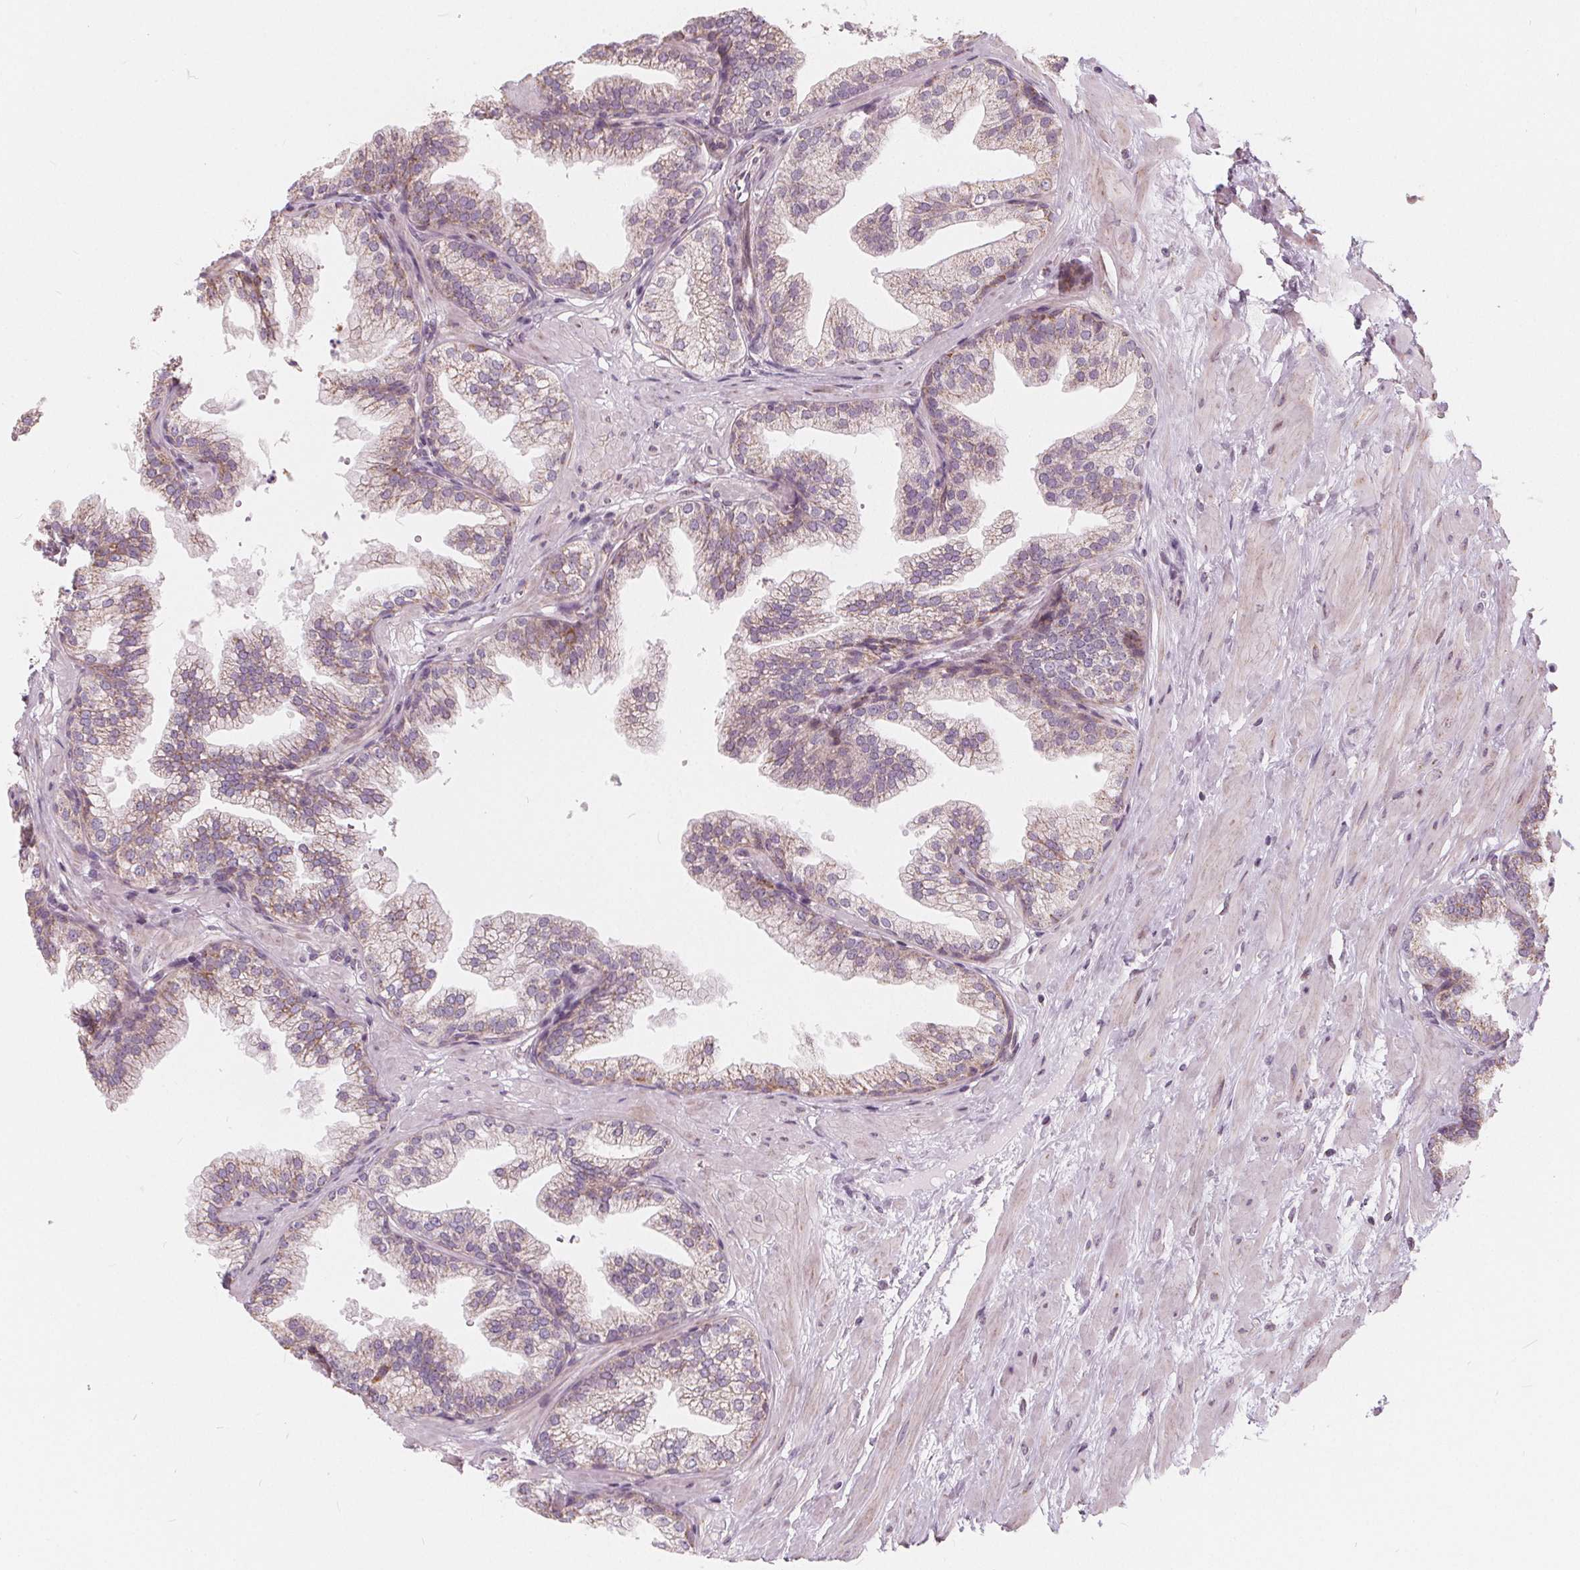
{"staining": {"intensity": "weak", "quantity": "25%-75%", "location": "cytoplasmic/membranous"}, "tissue": "prostate", "cell_type": "Glandular cells", "image_type": "normal", "snomed": [{"axis": "morphology", "description": "Normal tissue, NOS"}, {"axis": "topography", "description": "Prostate"}], "caption": "Human prostate stained for a protein (brown) reveals weak cytoplasmic/membranous positive positivity in about 25%-75% of glandular cells.", "gene": "NUP210L", "patient": {"sex": "male", "age": 37}}